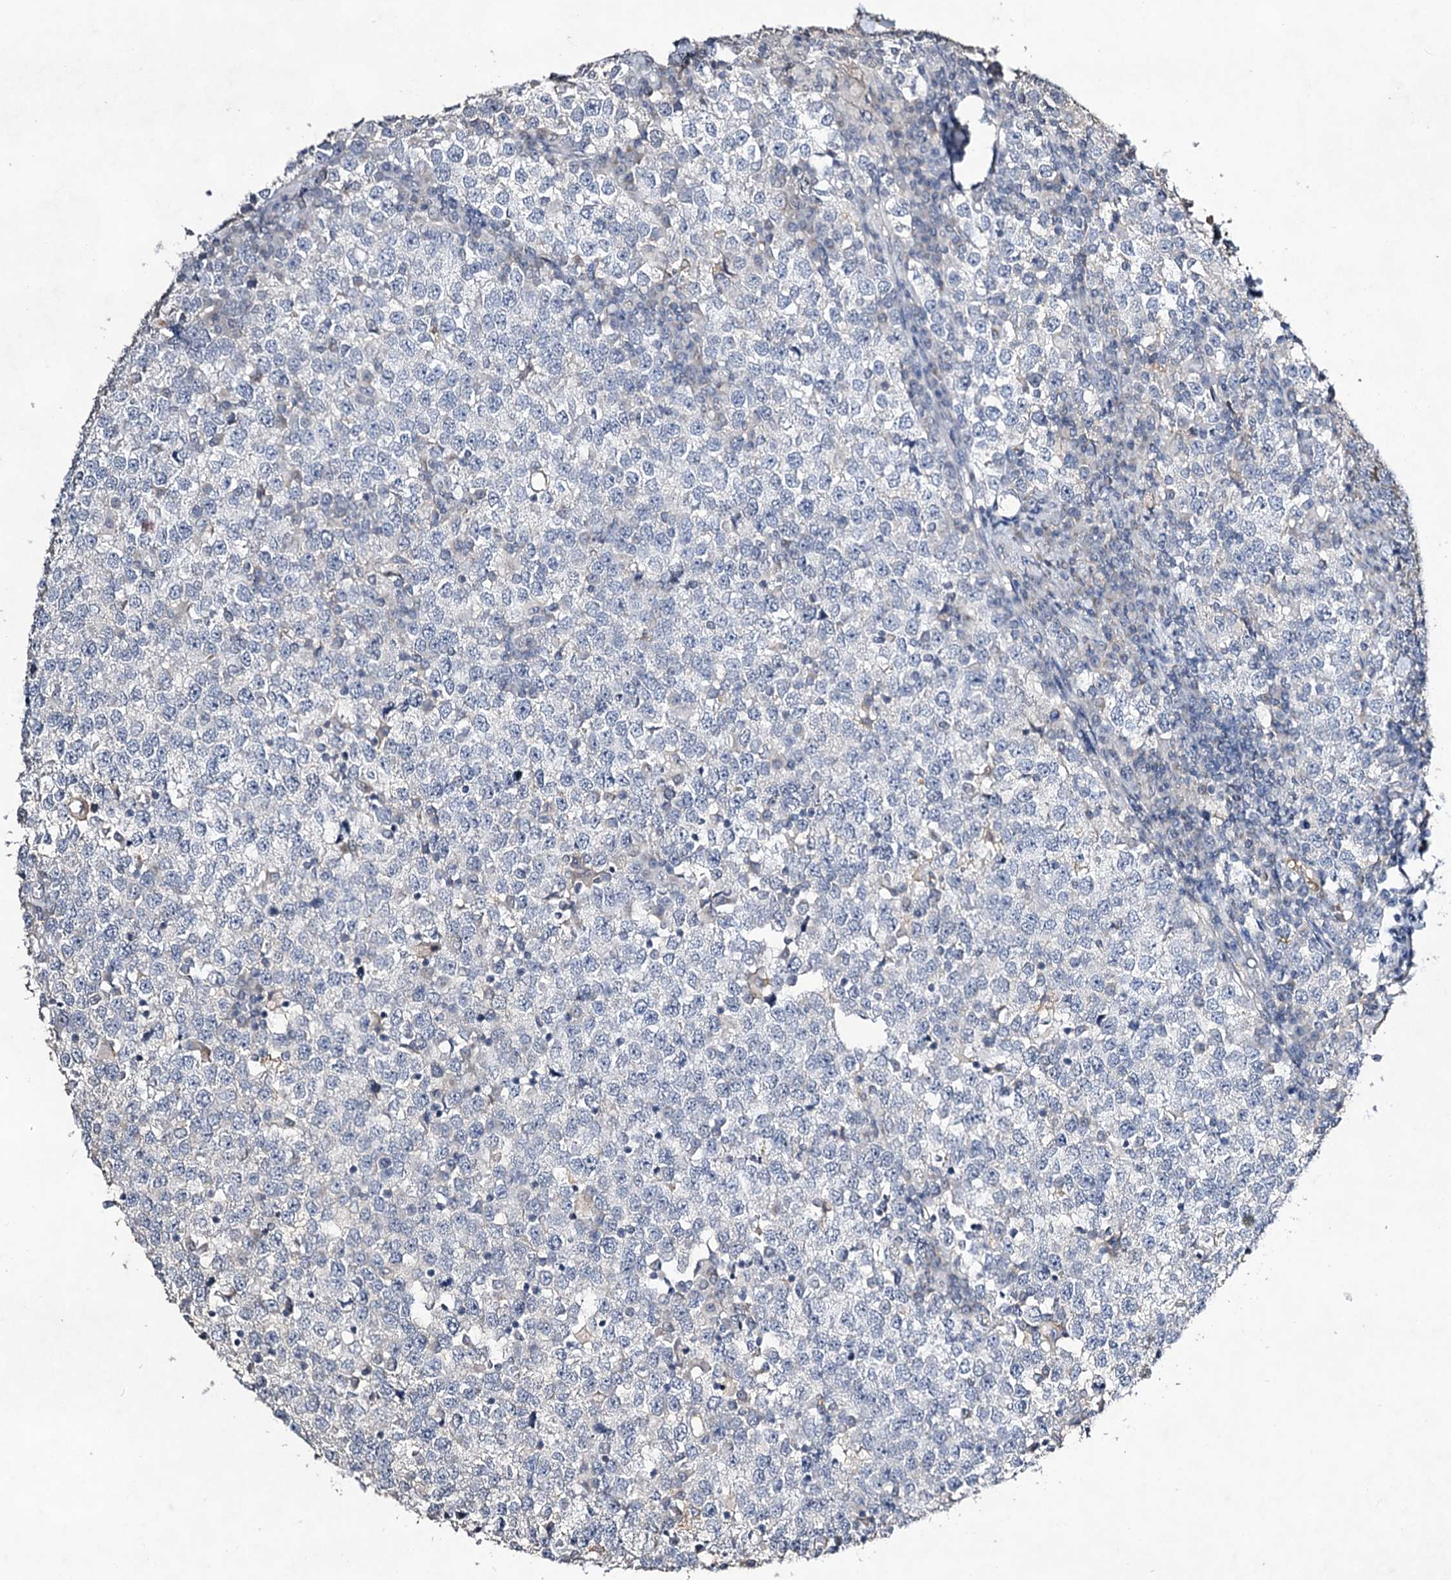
{"staining": {"intensity": "negative", "quantity": "none", "location": "none"}, "tissue": "testis cancer", "cell_type": "Tumor cells", "image_type": "cancer", "snomed": [{"axis": "morphology", "description": "Seminoma, NOS"}, {"axis": "topography", "description": "Testis"}], "caption": "IHC image of neoplastic tissue: human testis cancer stained with DAB (3,3'-diaminobenzidine) shows no significant protein positivity in tumor cells.", "gene": "PLIN1", "patient": {"sex": "male", "age": 65}}